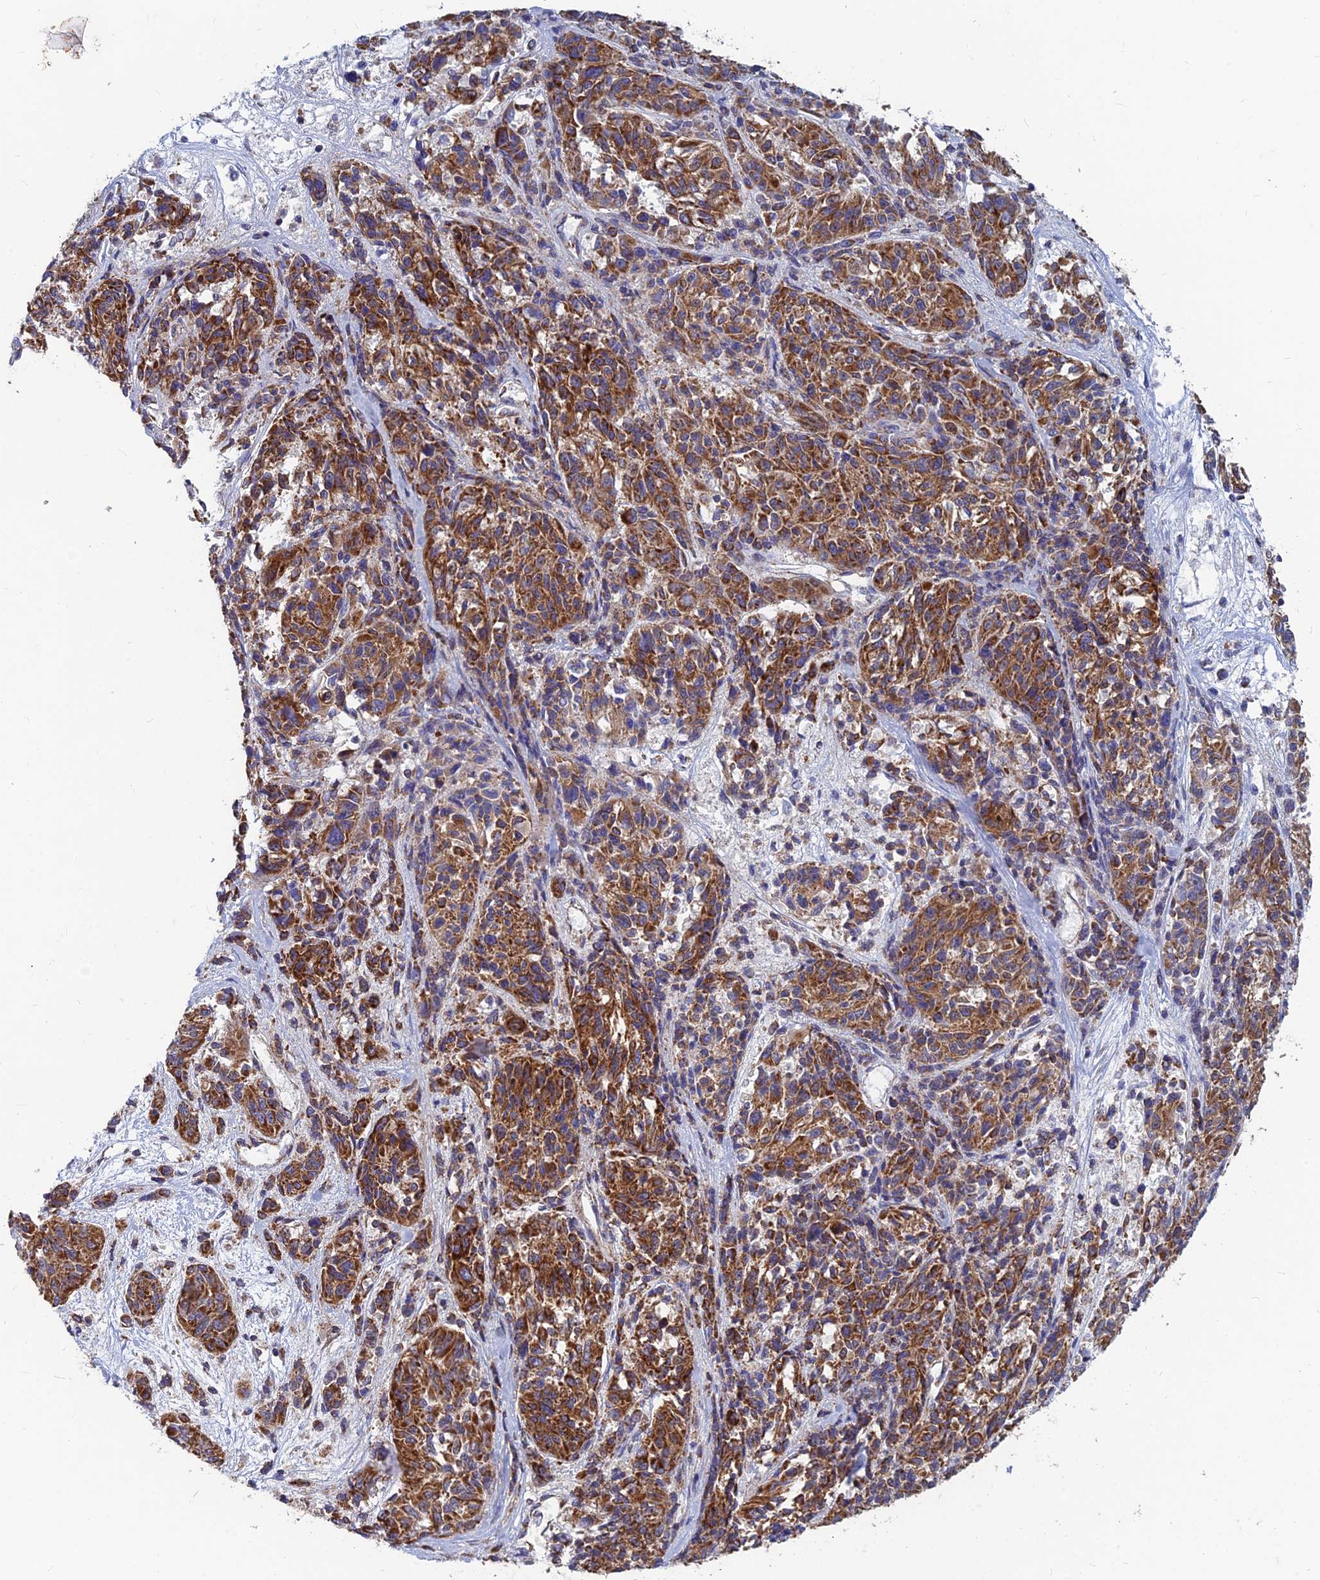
{"staining": {"intensity": "strong", "quantity": ">75%", "location": "cytoplasmic/membranous"}, "tissue": "melanoma", "cell_type": "Tumor cells", "image_type": "cancer", "snomed": [{"axis": "morphology", "description": "Malignant melanoma, NOS"}, {"axis": "topography", "description": "Skin"}], "caption": "Malignant melanoma stained with immunohistochemistry shows strong cytoplasmic/membranous expression in about >75% of tumor cells. Nuclei are stained in blue.", "gene": "MRPS9", "patient": {"sex": "male", "age": 53}}